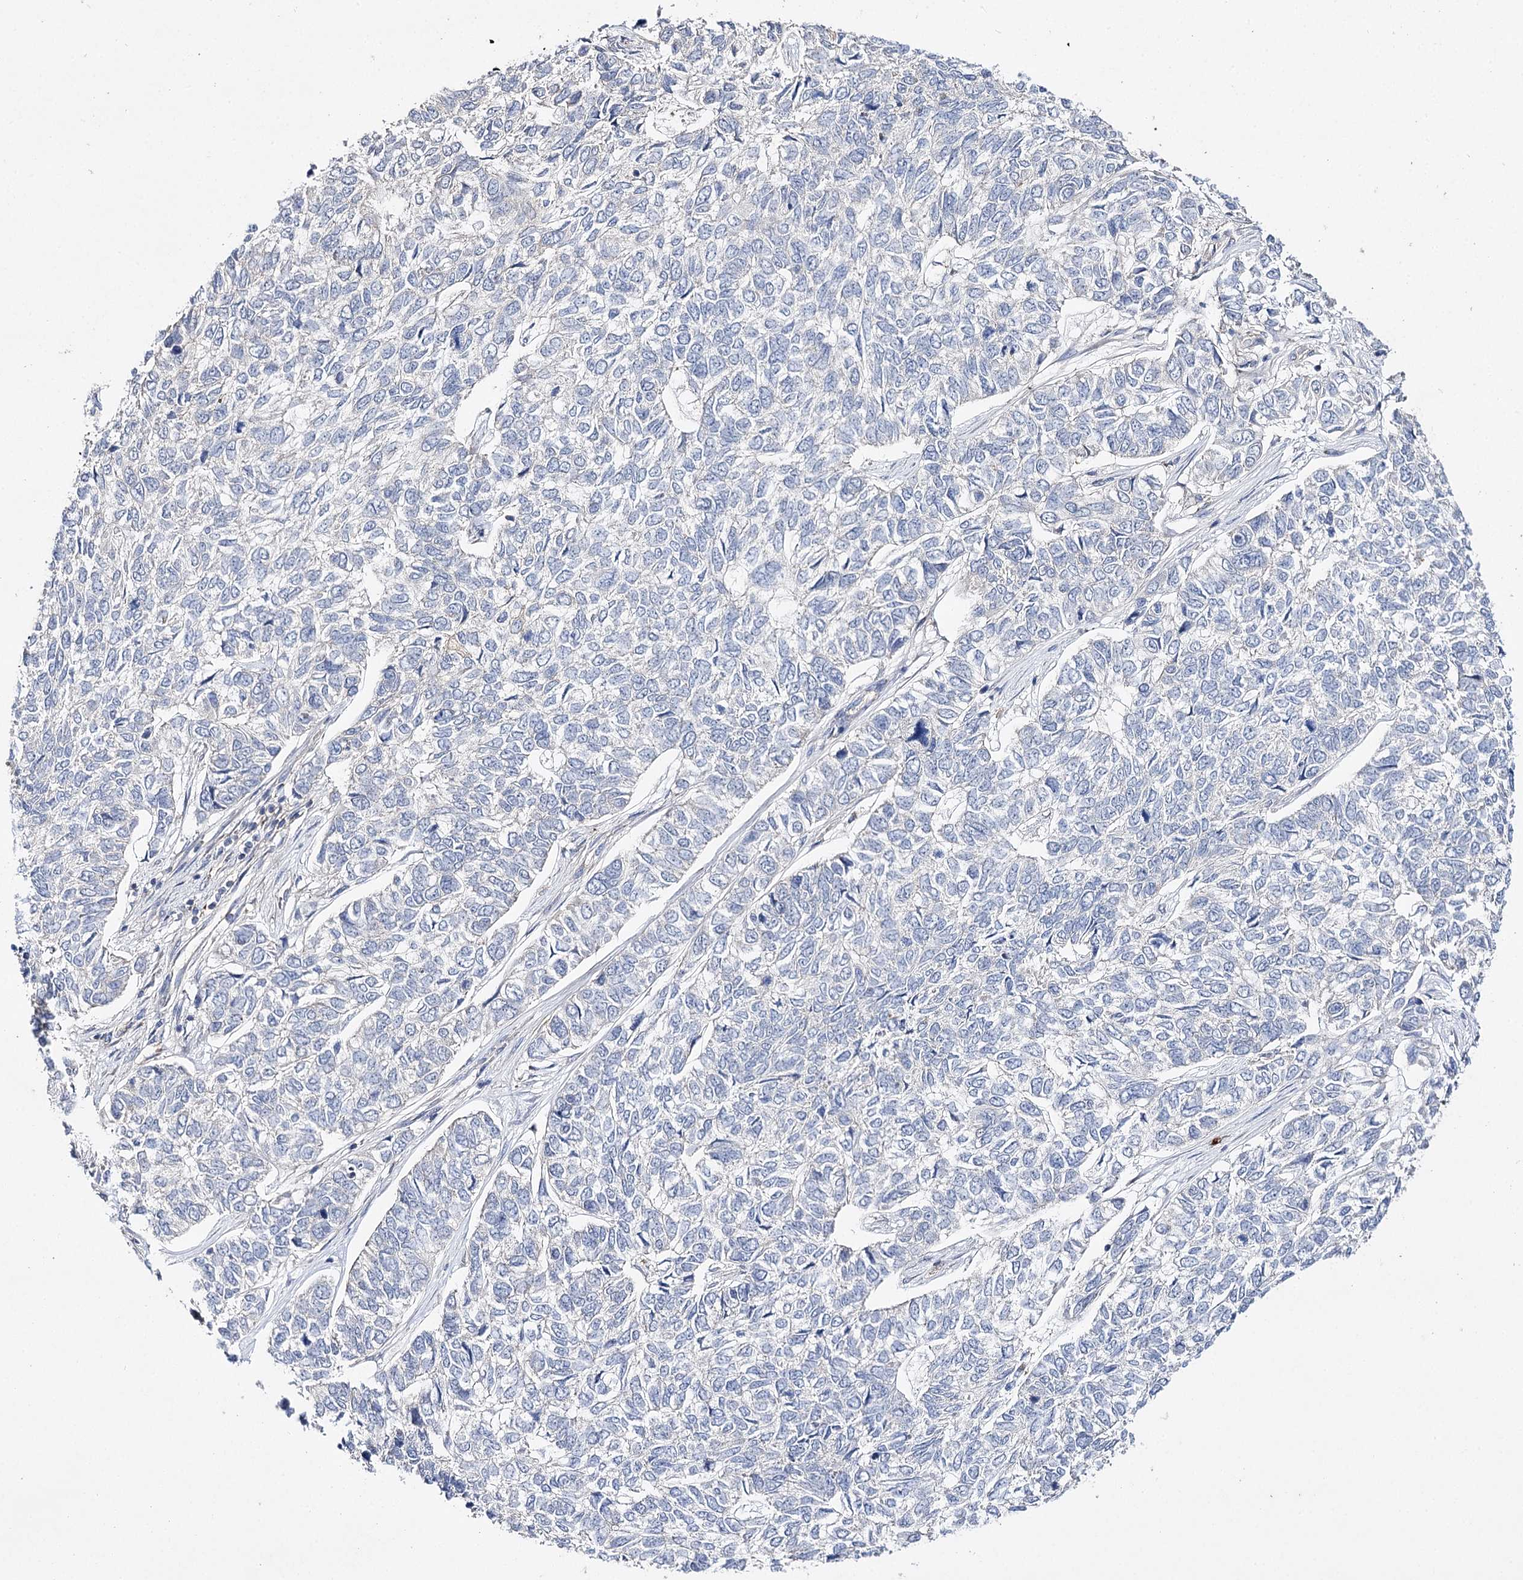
{"staining": {"intensity": "negative", "quantity": "none", "location": "none"}, "tissue": "skin cancer", "cell_type": "Tumor cells", "image_type": "cancer", "snomed": [{"axis": "morphology", "description": "Basal cell carcinoma"}, {"axis": "topography", "description": "Skin"}], "caption": "This is a photomicrograph of IHC staining of basal cell carcinoma (skin), which shows no positivity in tumor cells.", "gene": "AURKC", "patient": {"sex": "female", "age": 65}}